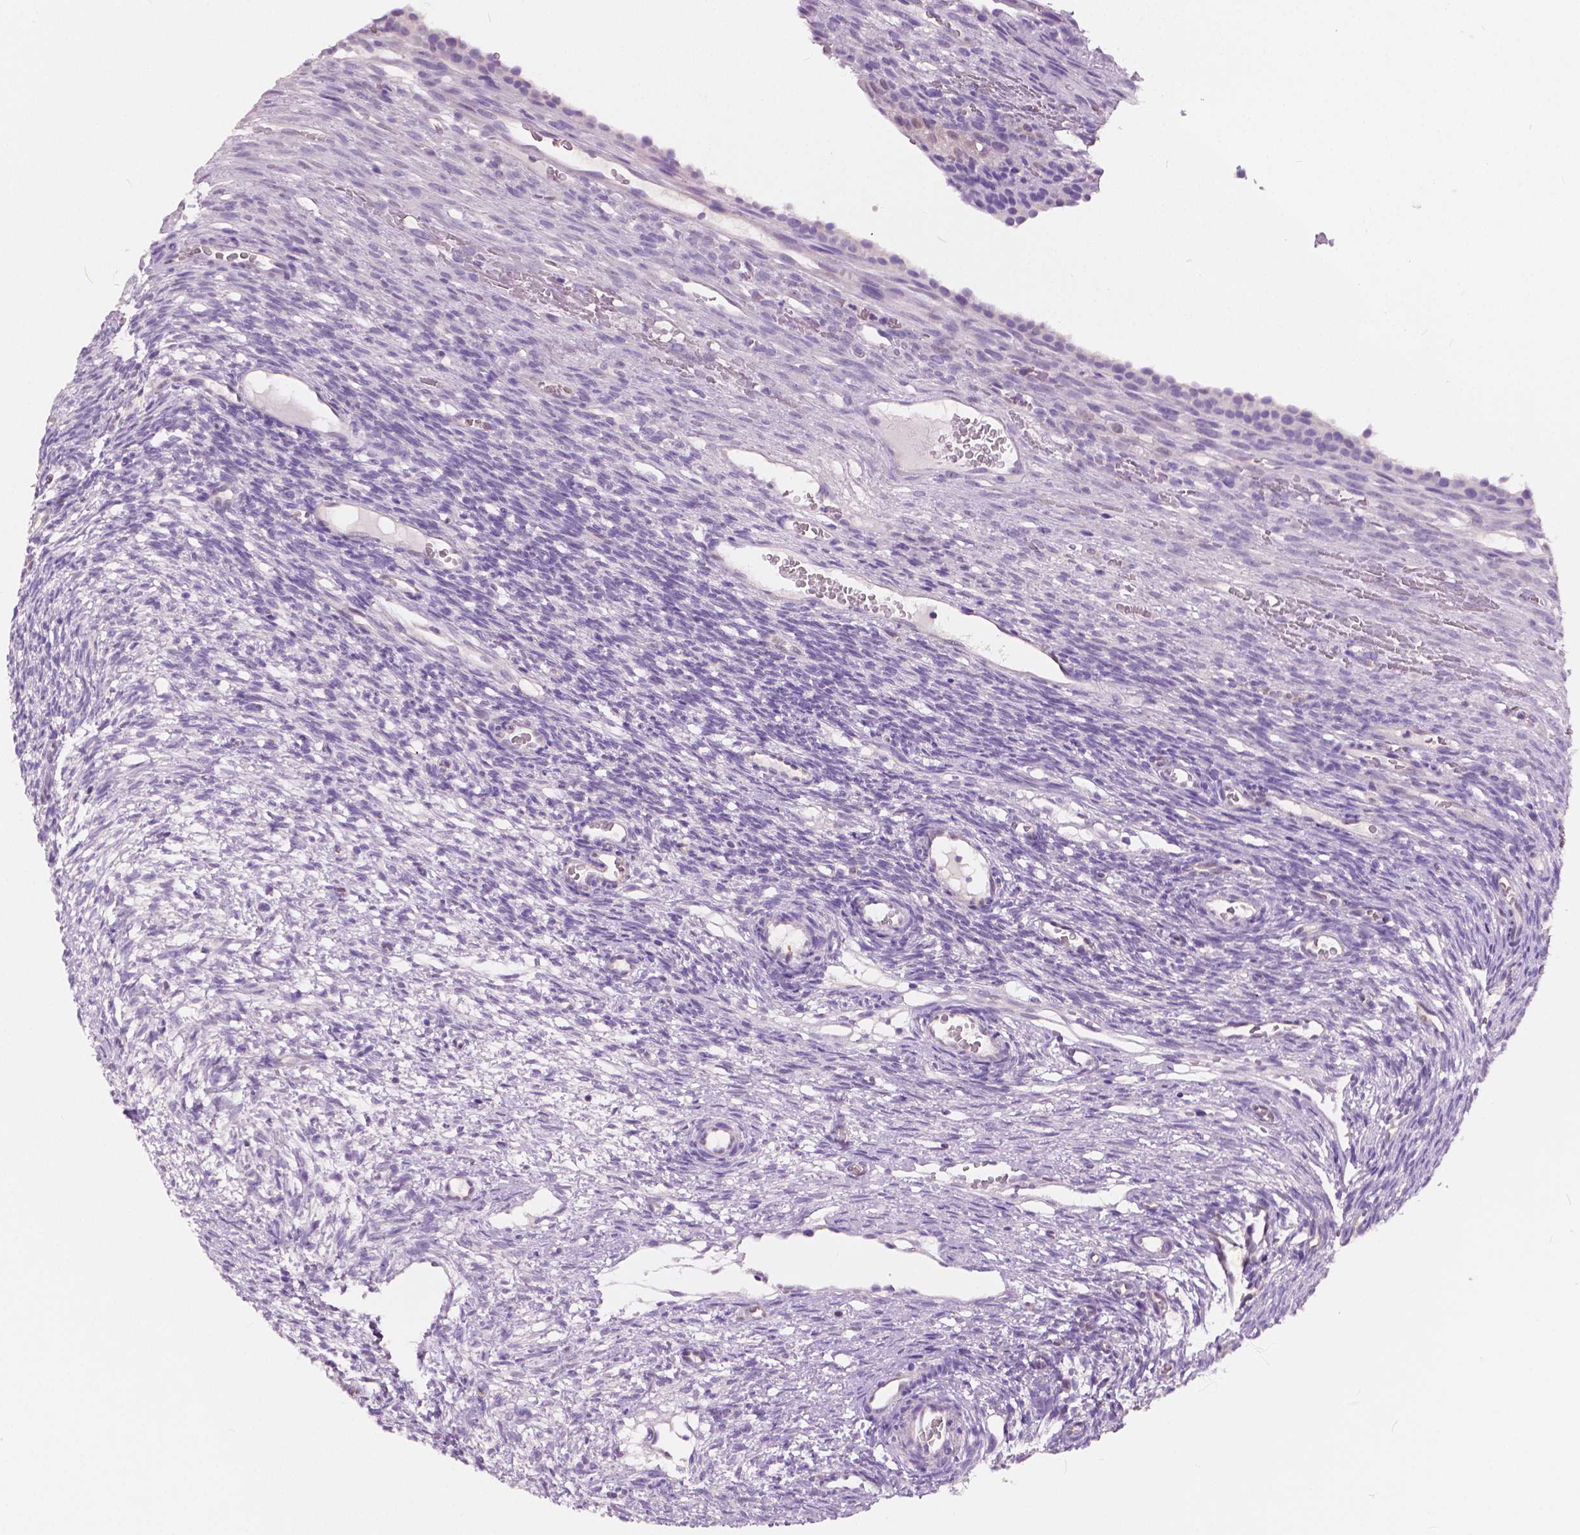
{"staining": {"intensity": "negative", "quantity": "none", "location": "none"}, "tissue": "ovary", "cell_type": "Ovarian stroma cells", "image_type": "normal", "snomed": [{"axis": "morphology", "description": "Normal tissue, NOS"}, {"axis": "topography", "description": "Ovary"}], "caption": "This image is of normal ovary stained with immunohistochemistry to label a protein in brown with the nuclei are counter-stained blue. There is no positivity in ovarian stroma cells. (DAB (3,3'-diaminobenzidine) IHC visualized using brightfield microscopy, high magnification).", "gene": "TKFC", "patient": {"sex": "female", "age": 34}}